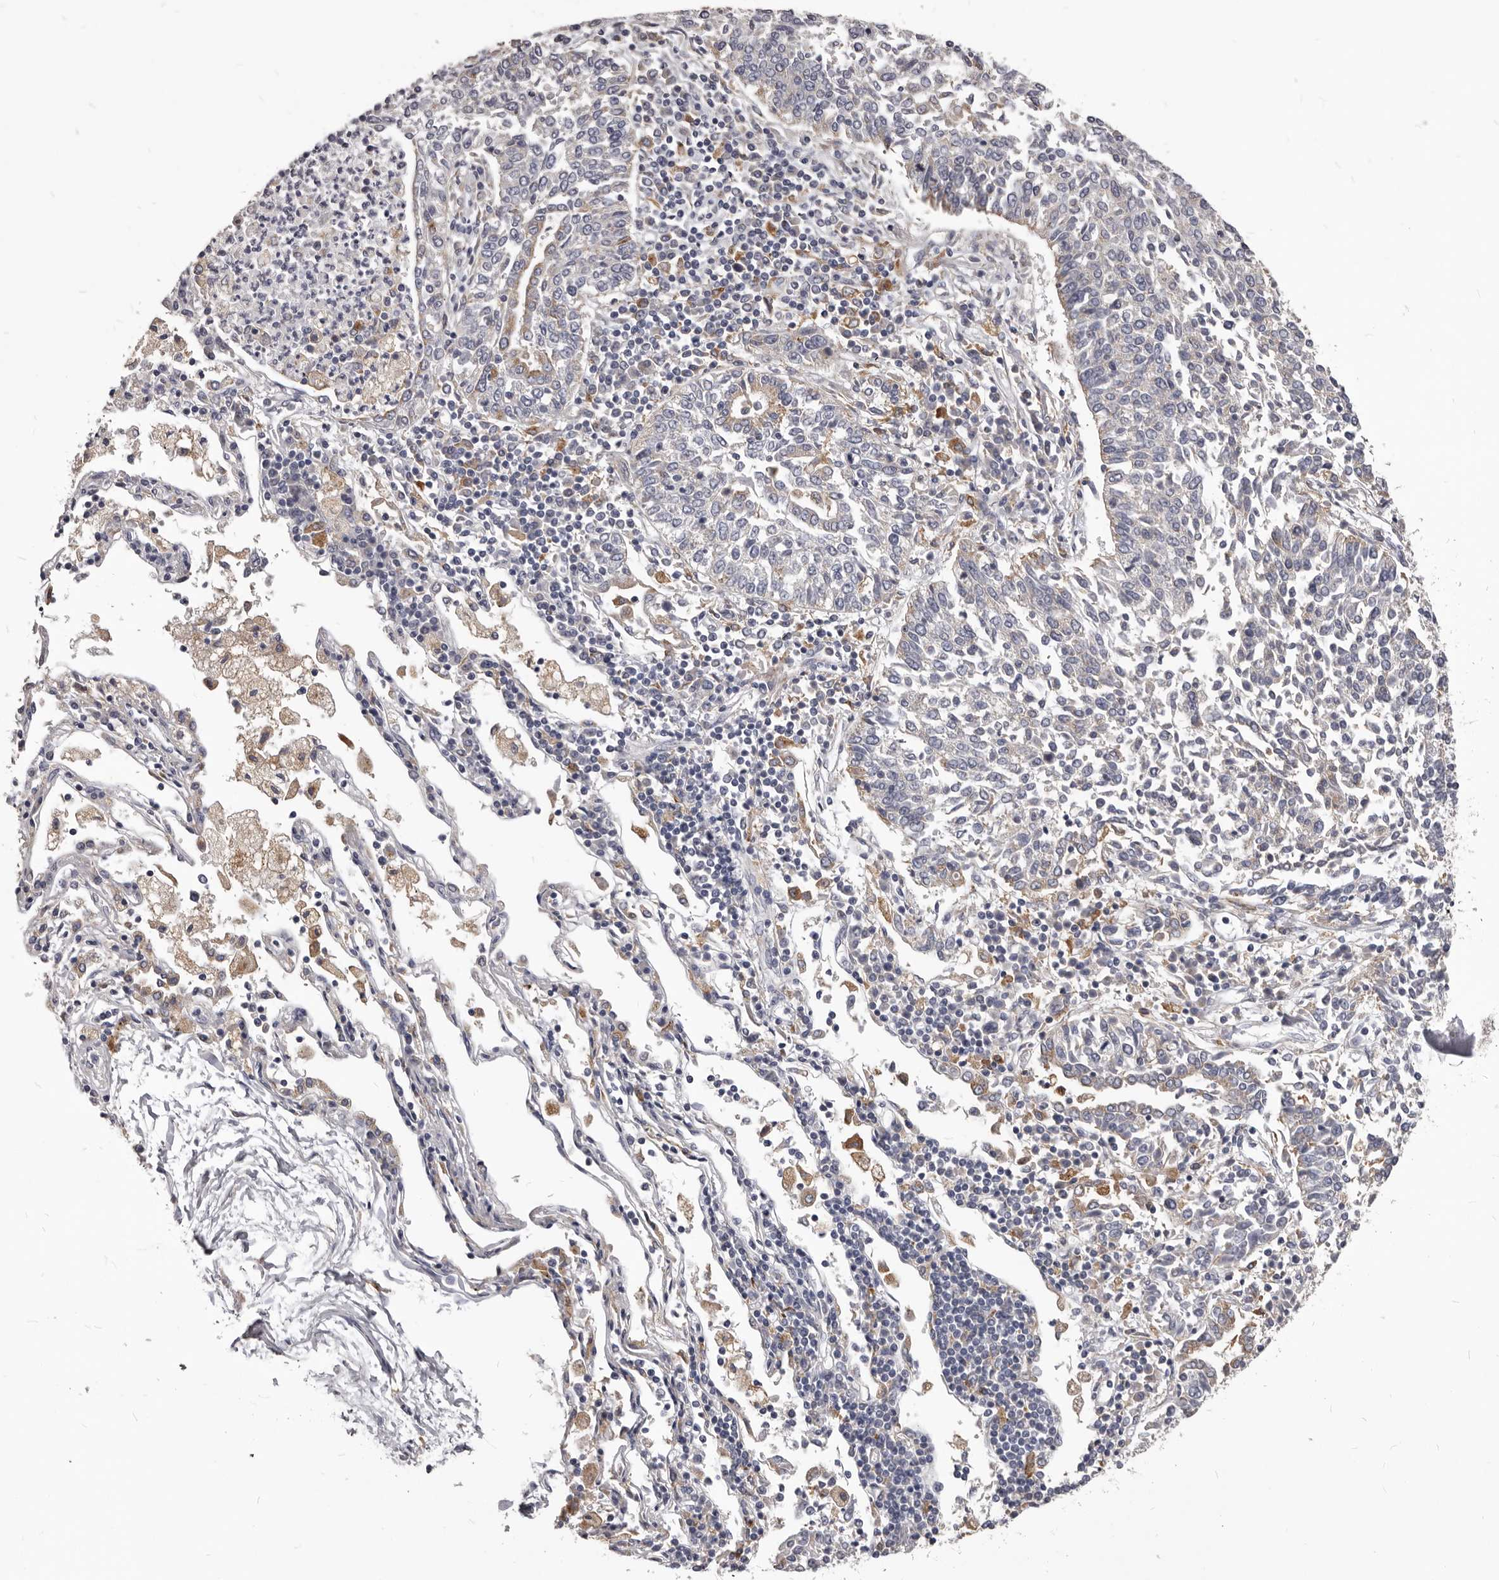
{"staining": {"intensity": "negative", "quantity": "none", "location": "none"}, "tissue": "lung cancer", "cell_type": "Tumor cells", "image_type": "cancer", "snomed": [{"axis": "morphology", "description": "Normal tissue, NOS"}, {"axis": "morphology", "description": "Squamous cell carcinoma, NOS"}, {"axis": "topography", "description": "Cartilage tissue"}, {"axis": "topography", "description": "Lung"}, {"axis": "topography", "description": "Peripheral nerve tissue"}], "caption": "Immunohistochemical staining of lung cancer displays no significant positivity in tumor cells.", "gene": "PI4K2A", "patient": {"sex": "female", "age": 49}}